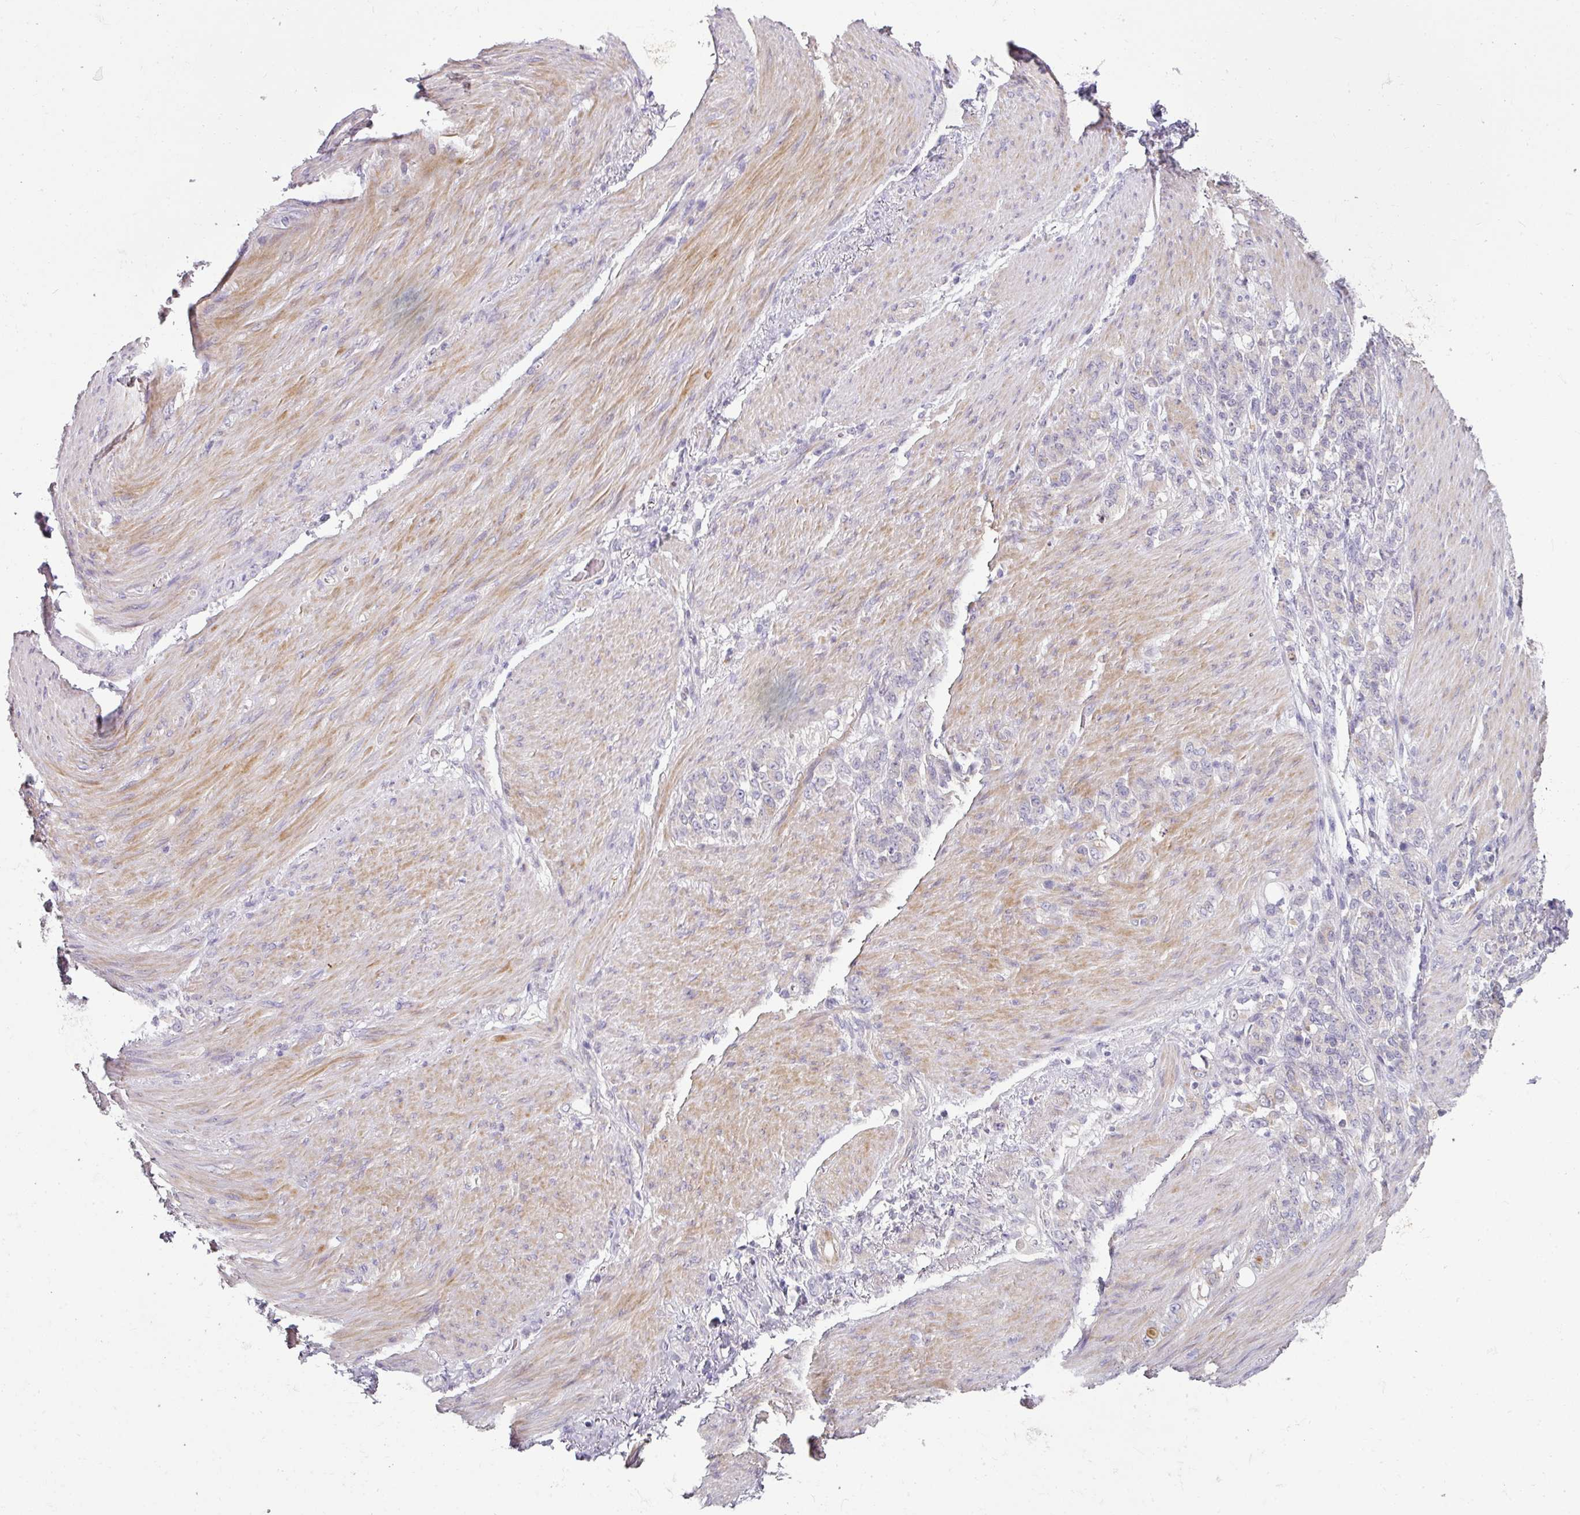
{"staining": {"intensity": "negative", "quantity": "none", "location": "none"}, "tissue": "stomach cancer", "cell_type": "Tumor cells", "image_type": "cancer", "snomed": [{"axis": "morphology", "description": "Adenocarcinoma, NOS"}, {"axis": "topography", "description": "Stomach"}], "caption": "Human stomach cancer (adenocarcinoma) stained for a protein using immunohistochemistry shows no staining in tumor cells.", "gene": "FHAD1", "patient": {"sex": "female", "age": 79}}